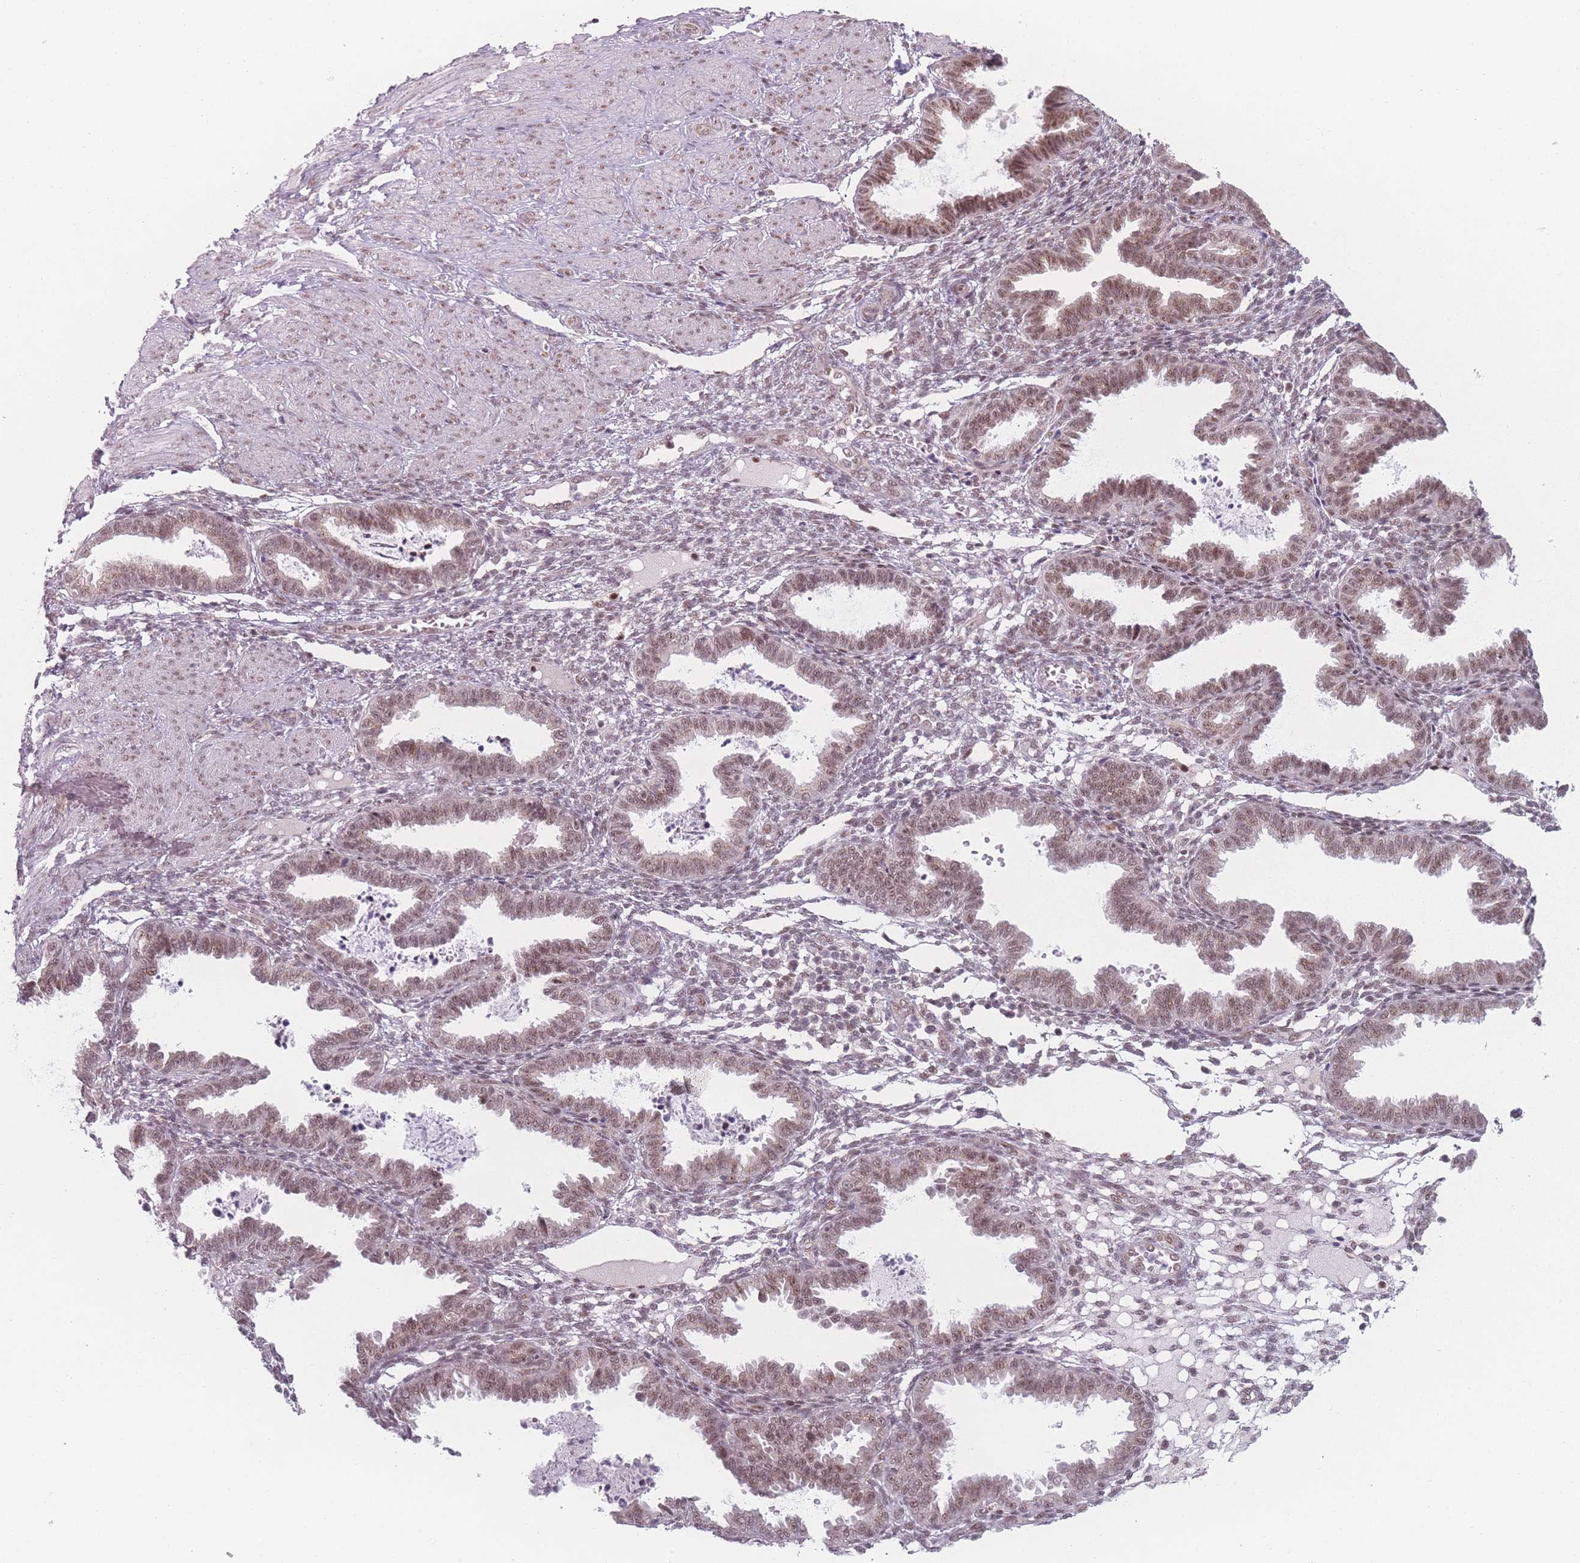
{"staining": {"intensity": "negative", "quantity": "none", "location": "none"}, "tissue": "endometrium", "cell_type": "Cells in endometrial stroma", "image_type": "normal", "snomed": [{"axis": "morphology", "description": "Normal tissue, NOS"}, {"axis": "topography", "description": "Endometrium"}], "caption": "Cells in endometrial stroma are negative for protein expression in unremarkable human endometrium. (Brightfield microscopy of DAB (3,3'-diaminobenzidine) immunohistochemistry at high magnification).", "gene": "ZC3H14", "patient": {"sex": "female", "age": 33}}